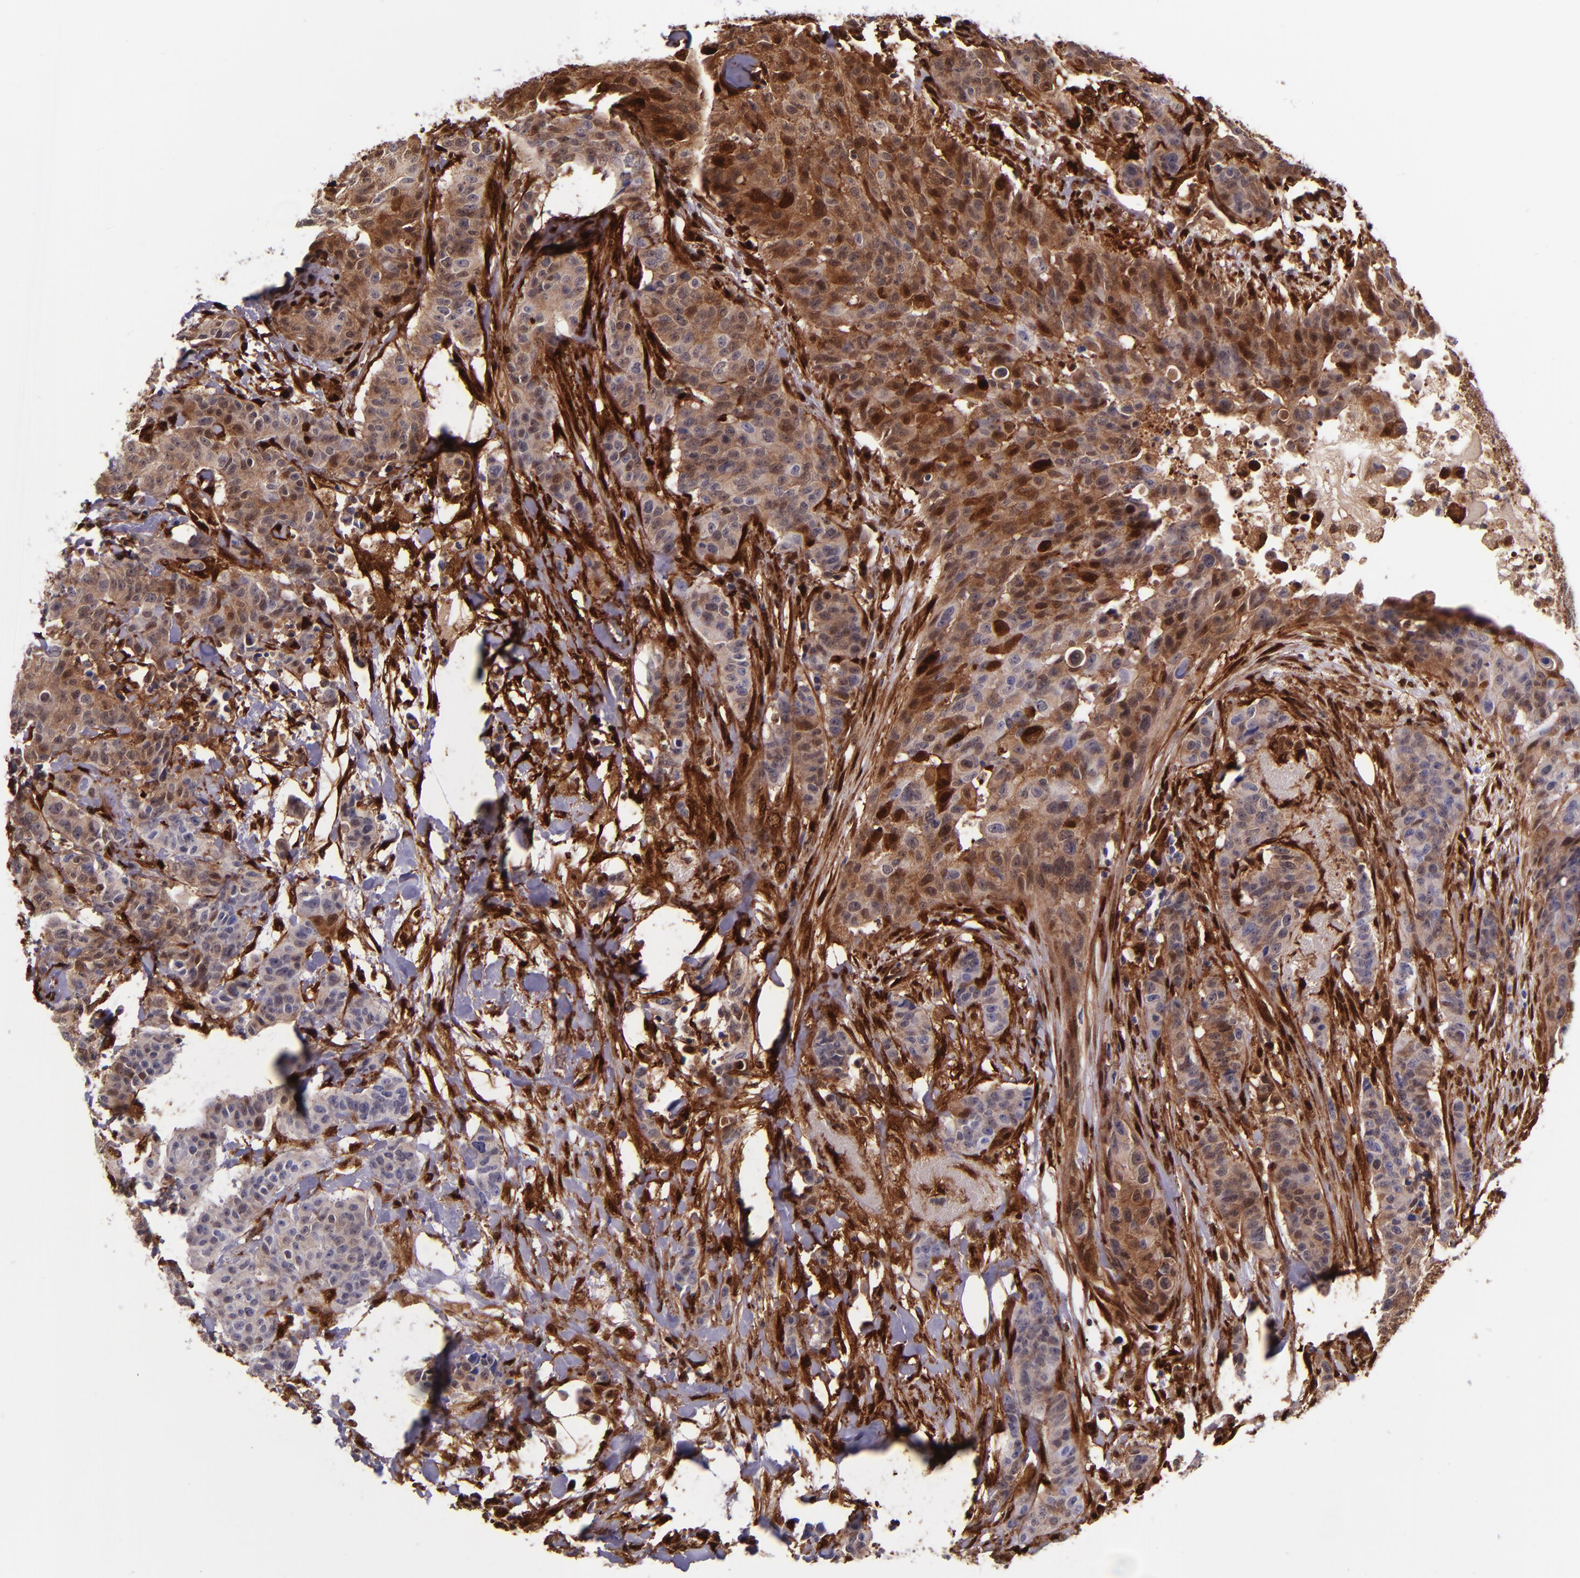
{"staining": {"intensity": "moderate", "quantity": "25%-75%", "location": "cytoplasmic/membranous"}, "tissue": "breast cancer", "cell_type": "Tumor cells", "image_type": "cancer", "snomed": [{"axis": "morphology", "description": "Duct carcinoma"}, {"axis": "topography", "description": "Breast"}], "caption": "Tumor cells exhibit medium levels of moderate cytoplasmic/membranous expression in approximately 25%-75% of cells in human invasive ductal carcinoma (breast).", "gene": "LGALS1", "patient": {"sex": "female", "age": 40}}